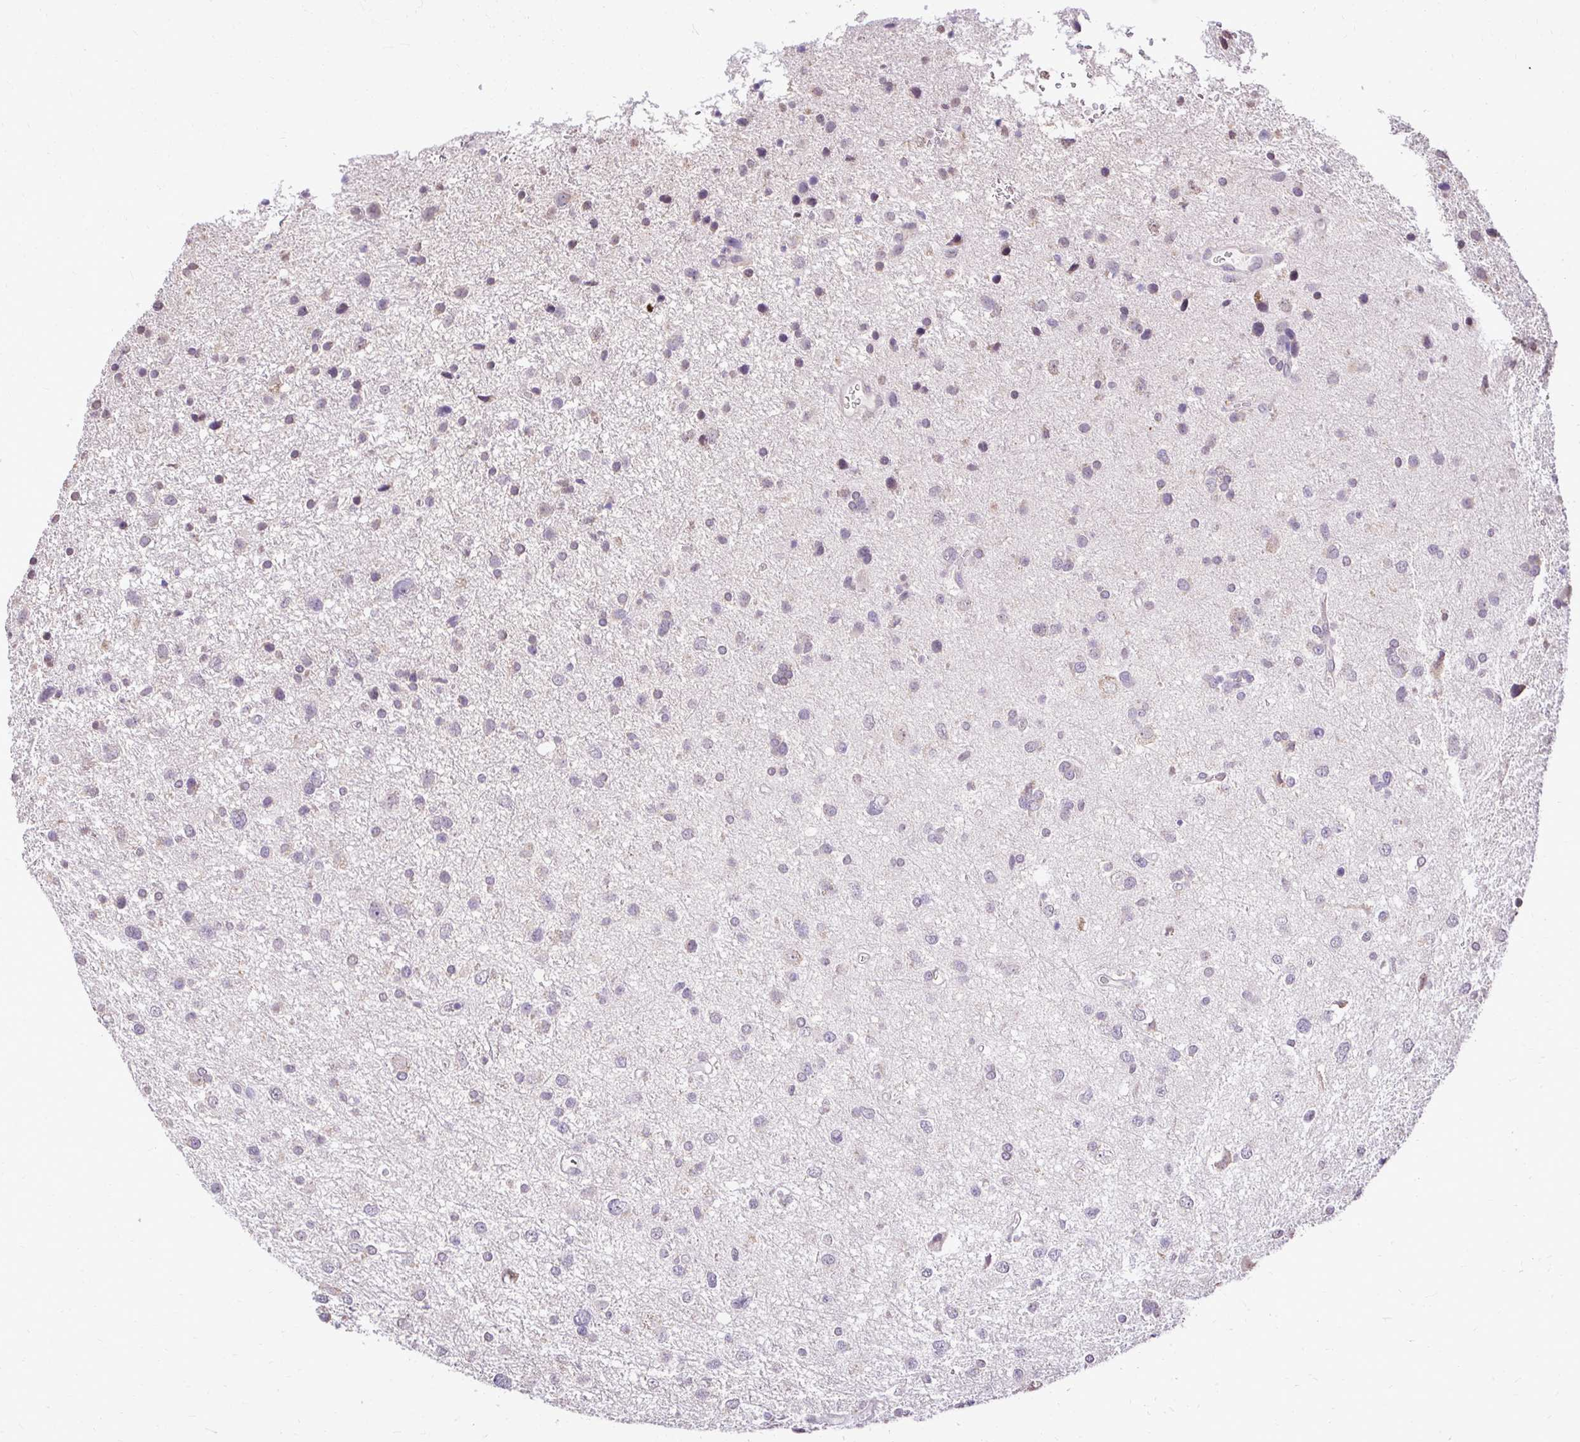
{"staining": {"intensity": "weak", "quantity": "25%-75%", "location": "cytoplasmic/membranous"}, "tissue": "glioma", "cell_type": "Tumor cells", "image_type": "cancer", "snomed": [{"axis": "morphology", "description": "Glioma, malignant, Low grade"}, {"axis": "topography", "description": "Brain"}], "caption": "Immunohistochemistry (IHC) photomicrograph of neoplastic tissue: human glioma stained using IHC shows low levels of weak protein expression localized specifically in the cytoplasmic/membranous of tumor cells, appearing as a cytoplasmic/membranous brown color.", "gene": "KIAA1210", "patient": {"sex": "female", "age": 55}}